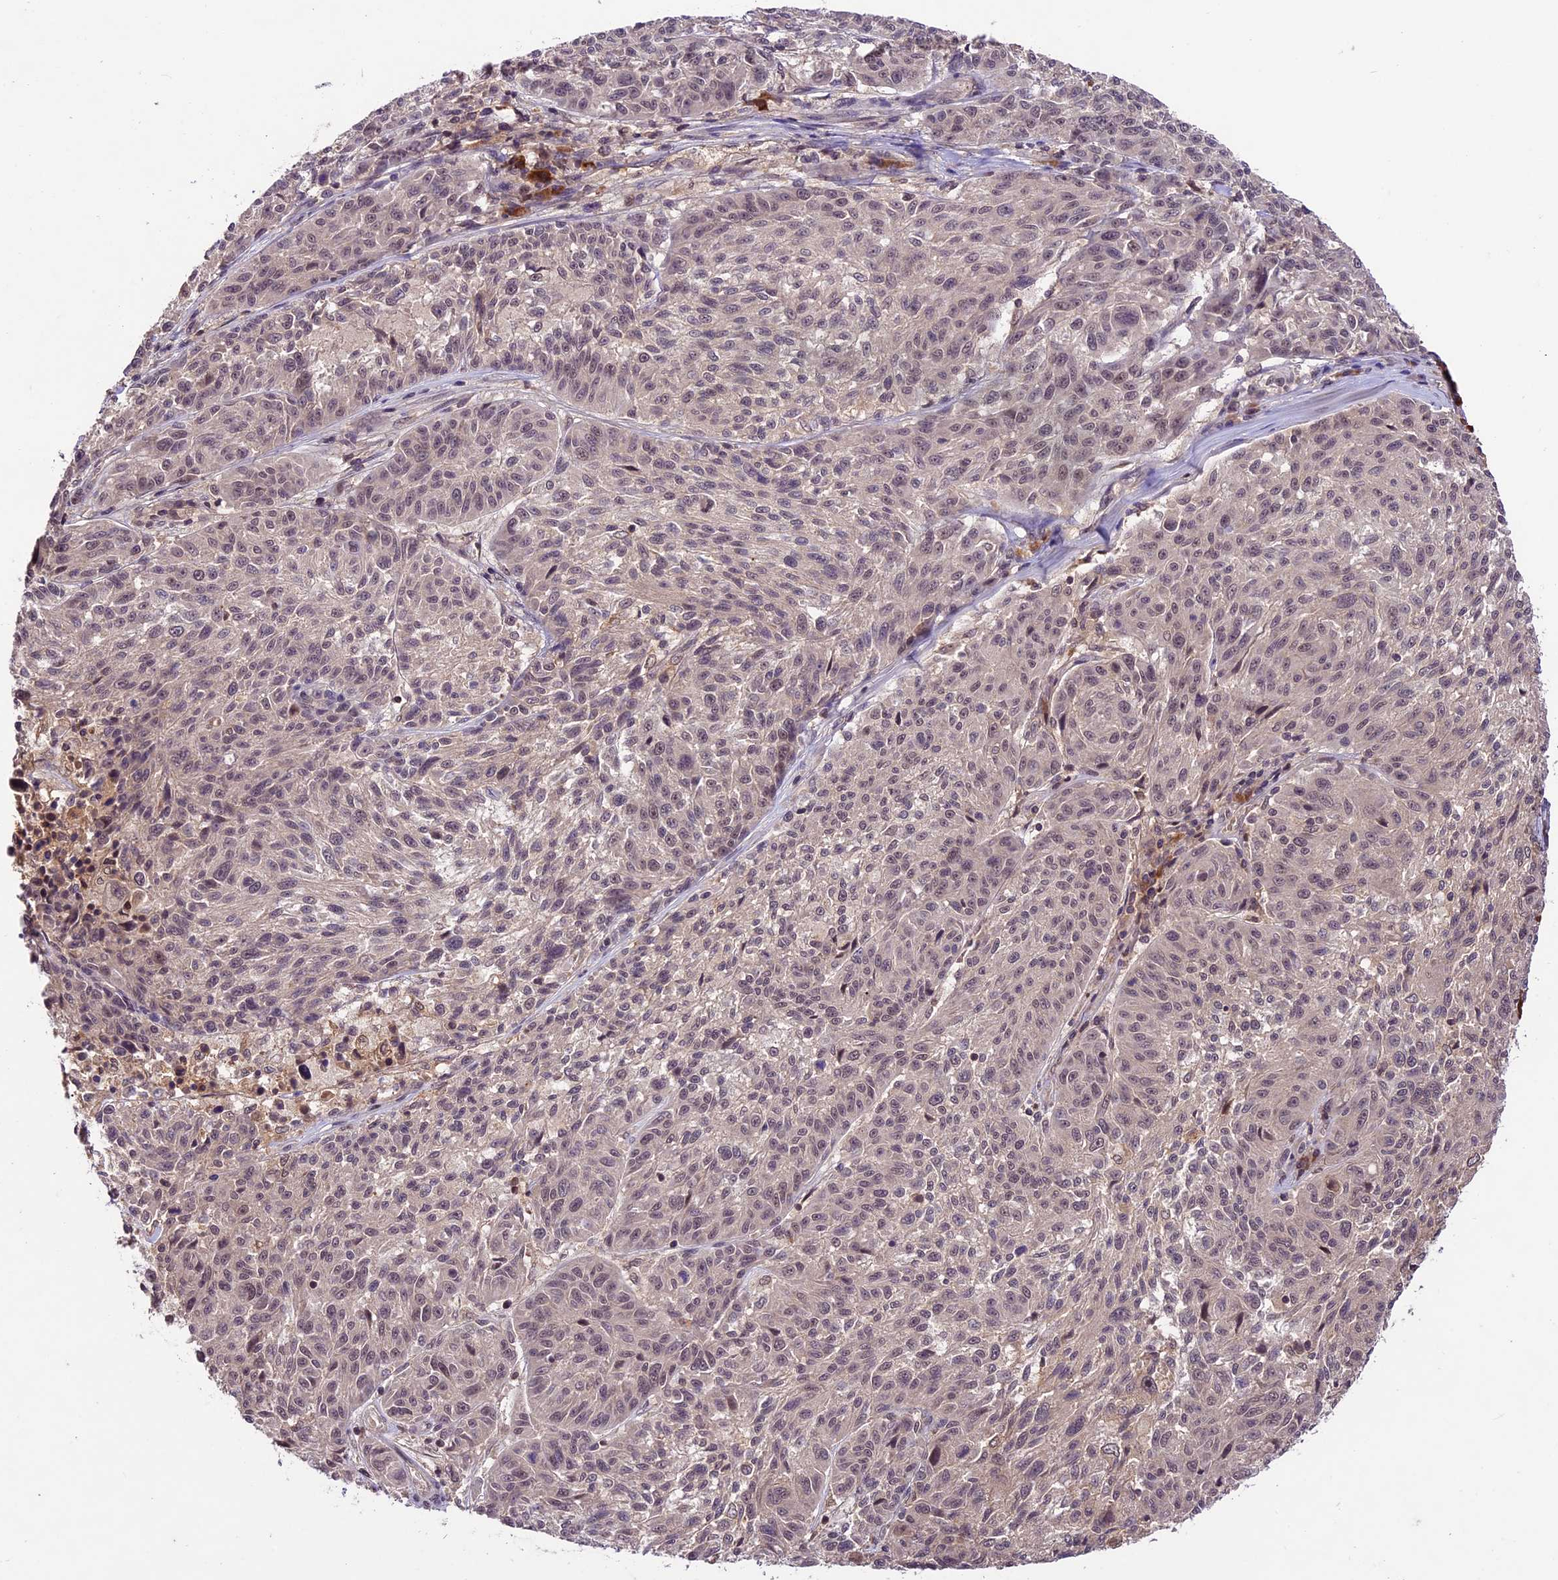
{"staining": {"intensity": "weak", "quantity": "25%-75%", "location": "nuclear"}, "tissue": "melanoma", "cell_type": "Tumor cells", "image_type": "cancer", "snomed": [{"axis": "morphology", "description": "Malignant melanoma, NOS"}, {"axis": "topography", "description": "Skin"}], "caption": "Melanoma tissue displays weak nuclear positivity in approximately 25%-75% of tumor cells, visualized by immunohistochemistry.", "gene": "ATP10A", "patient": {"sex": "male", "age": 53}}